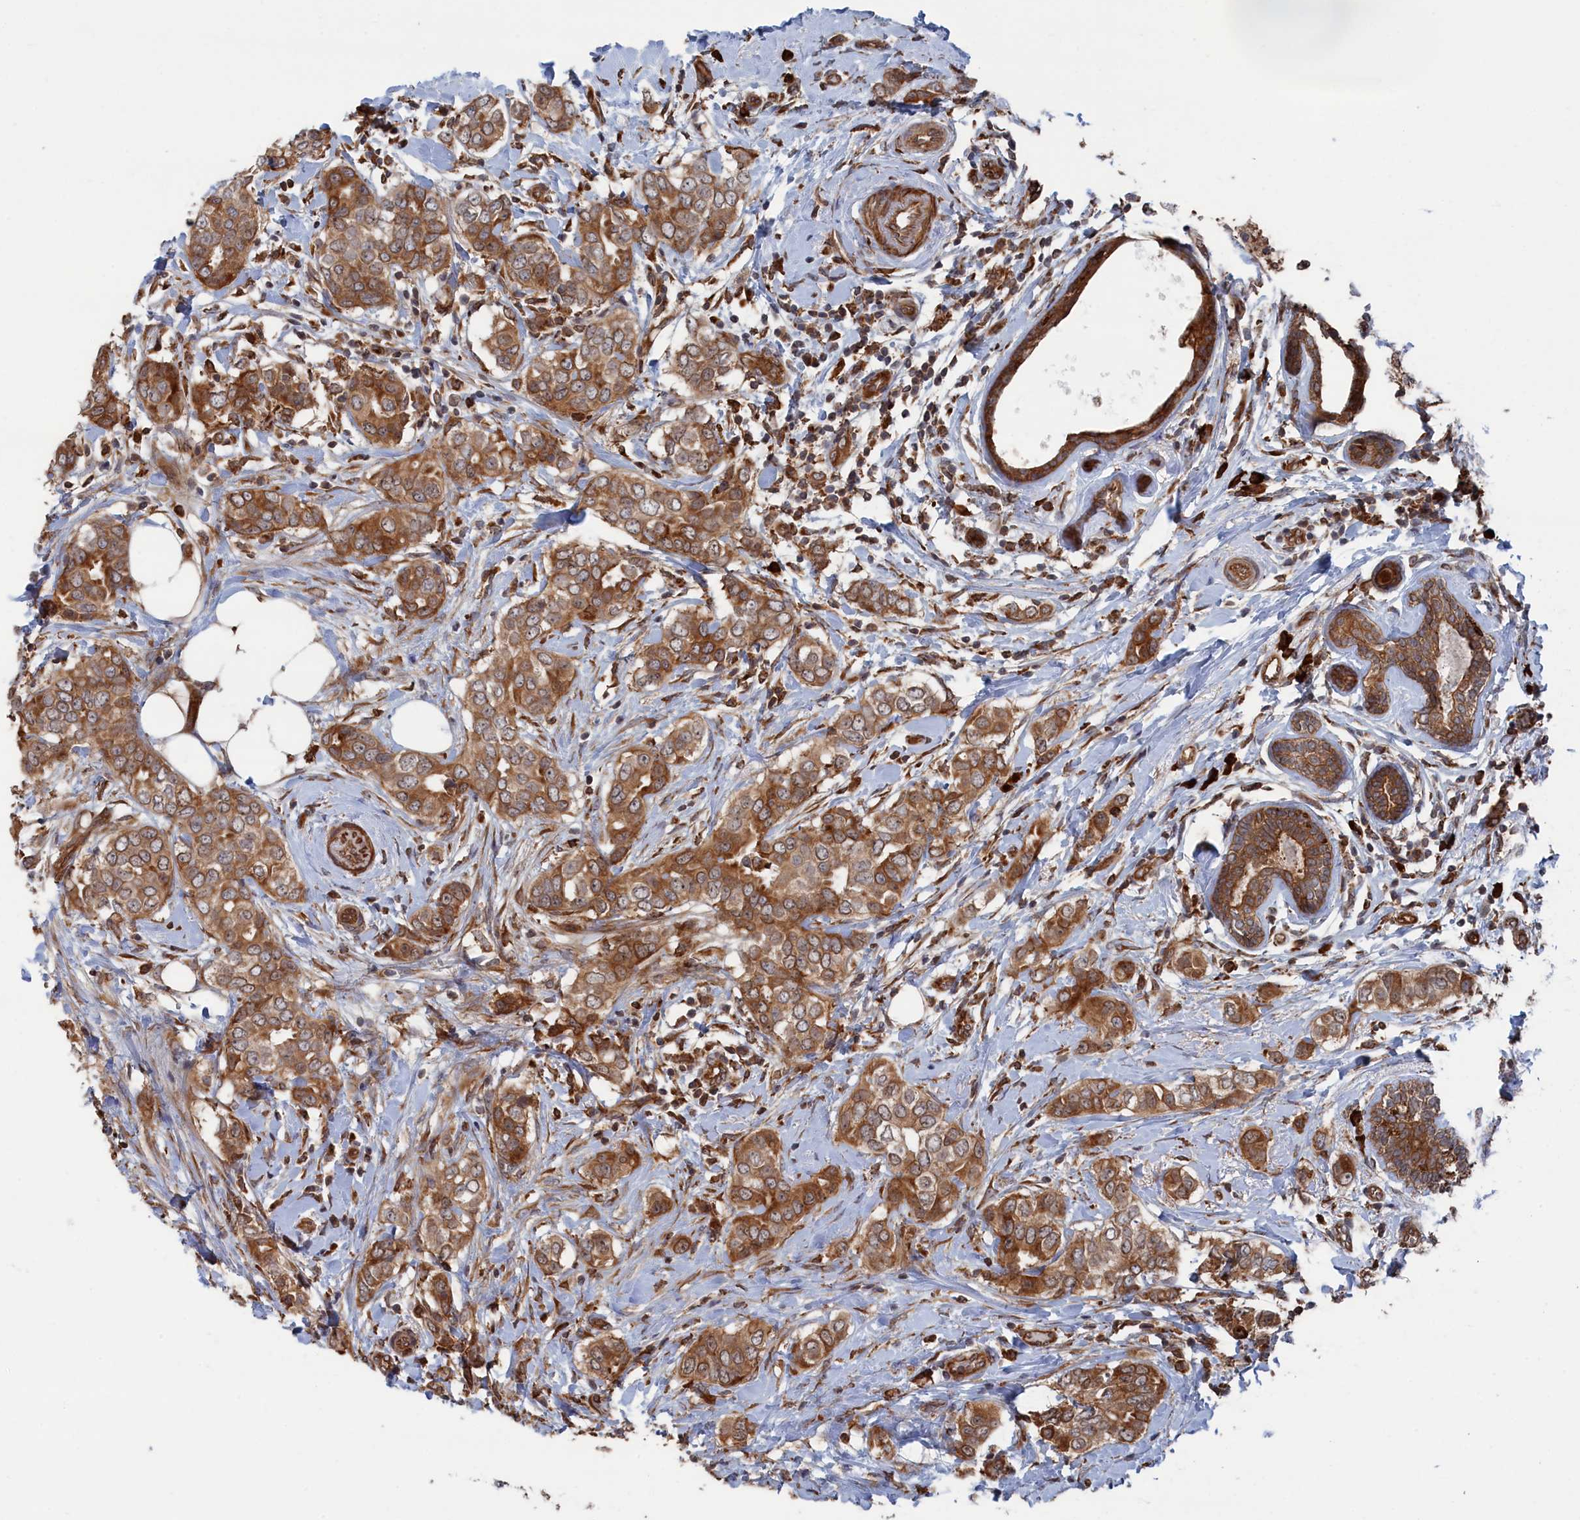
{"staining": {"intensity": "moderate", "quantity": ">75%", "location": "cytoplasmic/membranous"}, "tissue": "breast cancer", "cell_type": "Tumor cells", "image_type": "cancer", "snomed": [{"axis": "morphology", "description": "Lobular carcinoma"}, {"axis": "topography", "description": "Breast"}], "caption": "Breast cancer (lobular carcinoma) tissue shows moderate cytoplasmic/membranous staining in about >75% of tumor cells", "gene": "BPIFB6", "patient": {"sex": "female", "age": 51}}